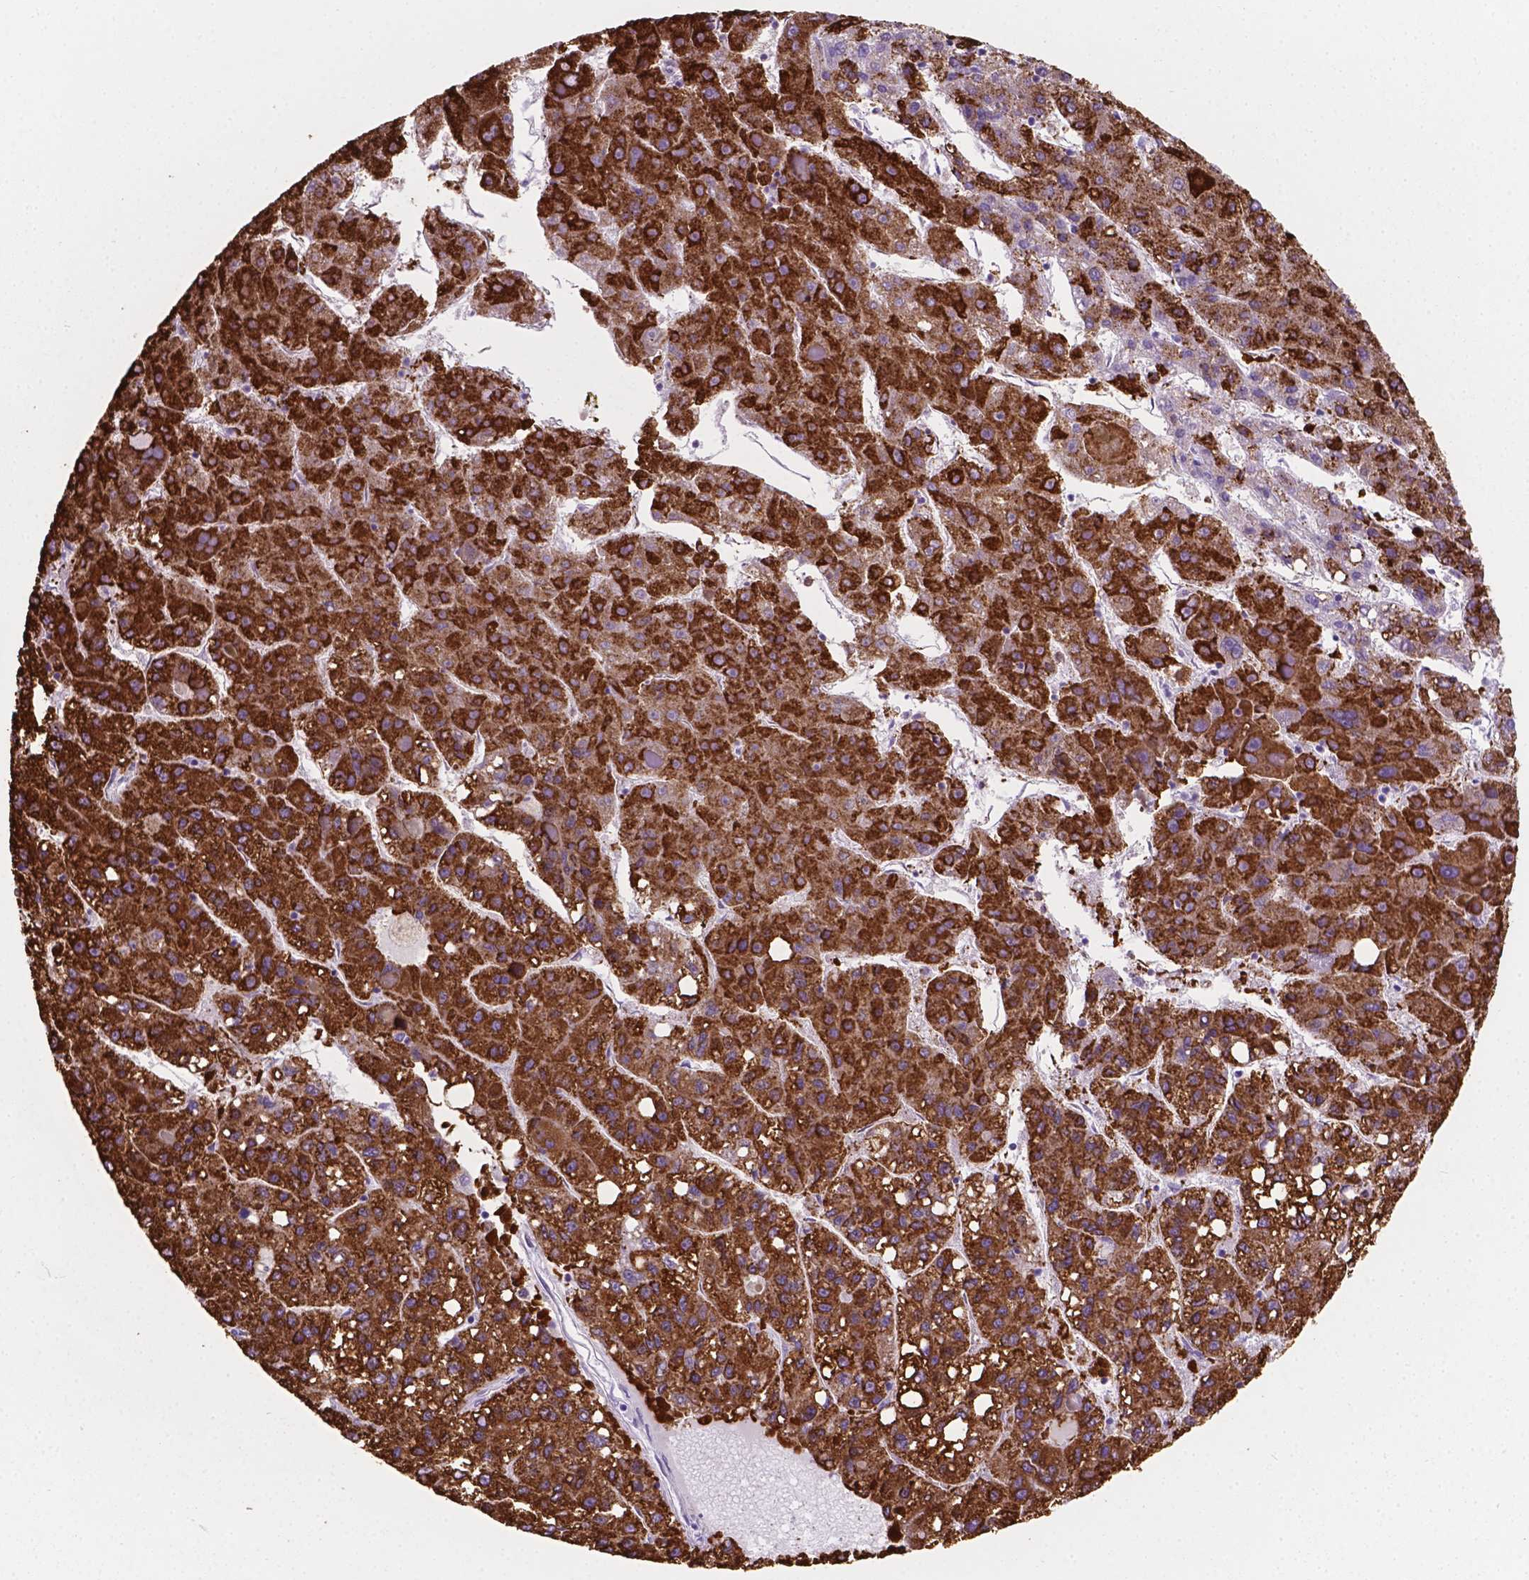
{"staining": {"intensity": "strong", "quantity": ">75%", "location": "cytoplasmic/membranous"}, "tissue": "liver cancer", "cell_type": "Tumor cells", "image_type": "cancer", "snomed": [{"axis": "morphology", "description": "Carcinoma, Hepatocellular, NOS"}, {"axis": "topography", "description": "Liver"}], "caption": "Strong cytoplasmic/membranous positivity is seen in about >75% of tumor cells in liver cancer. (Brightfield microscopy of DAB IHC at high magnification).", "gene": "MACF1", "patient": {"sex": "female", "age": 82}}